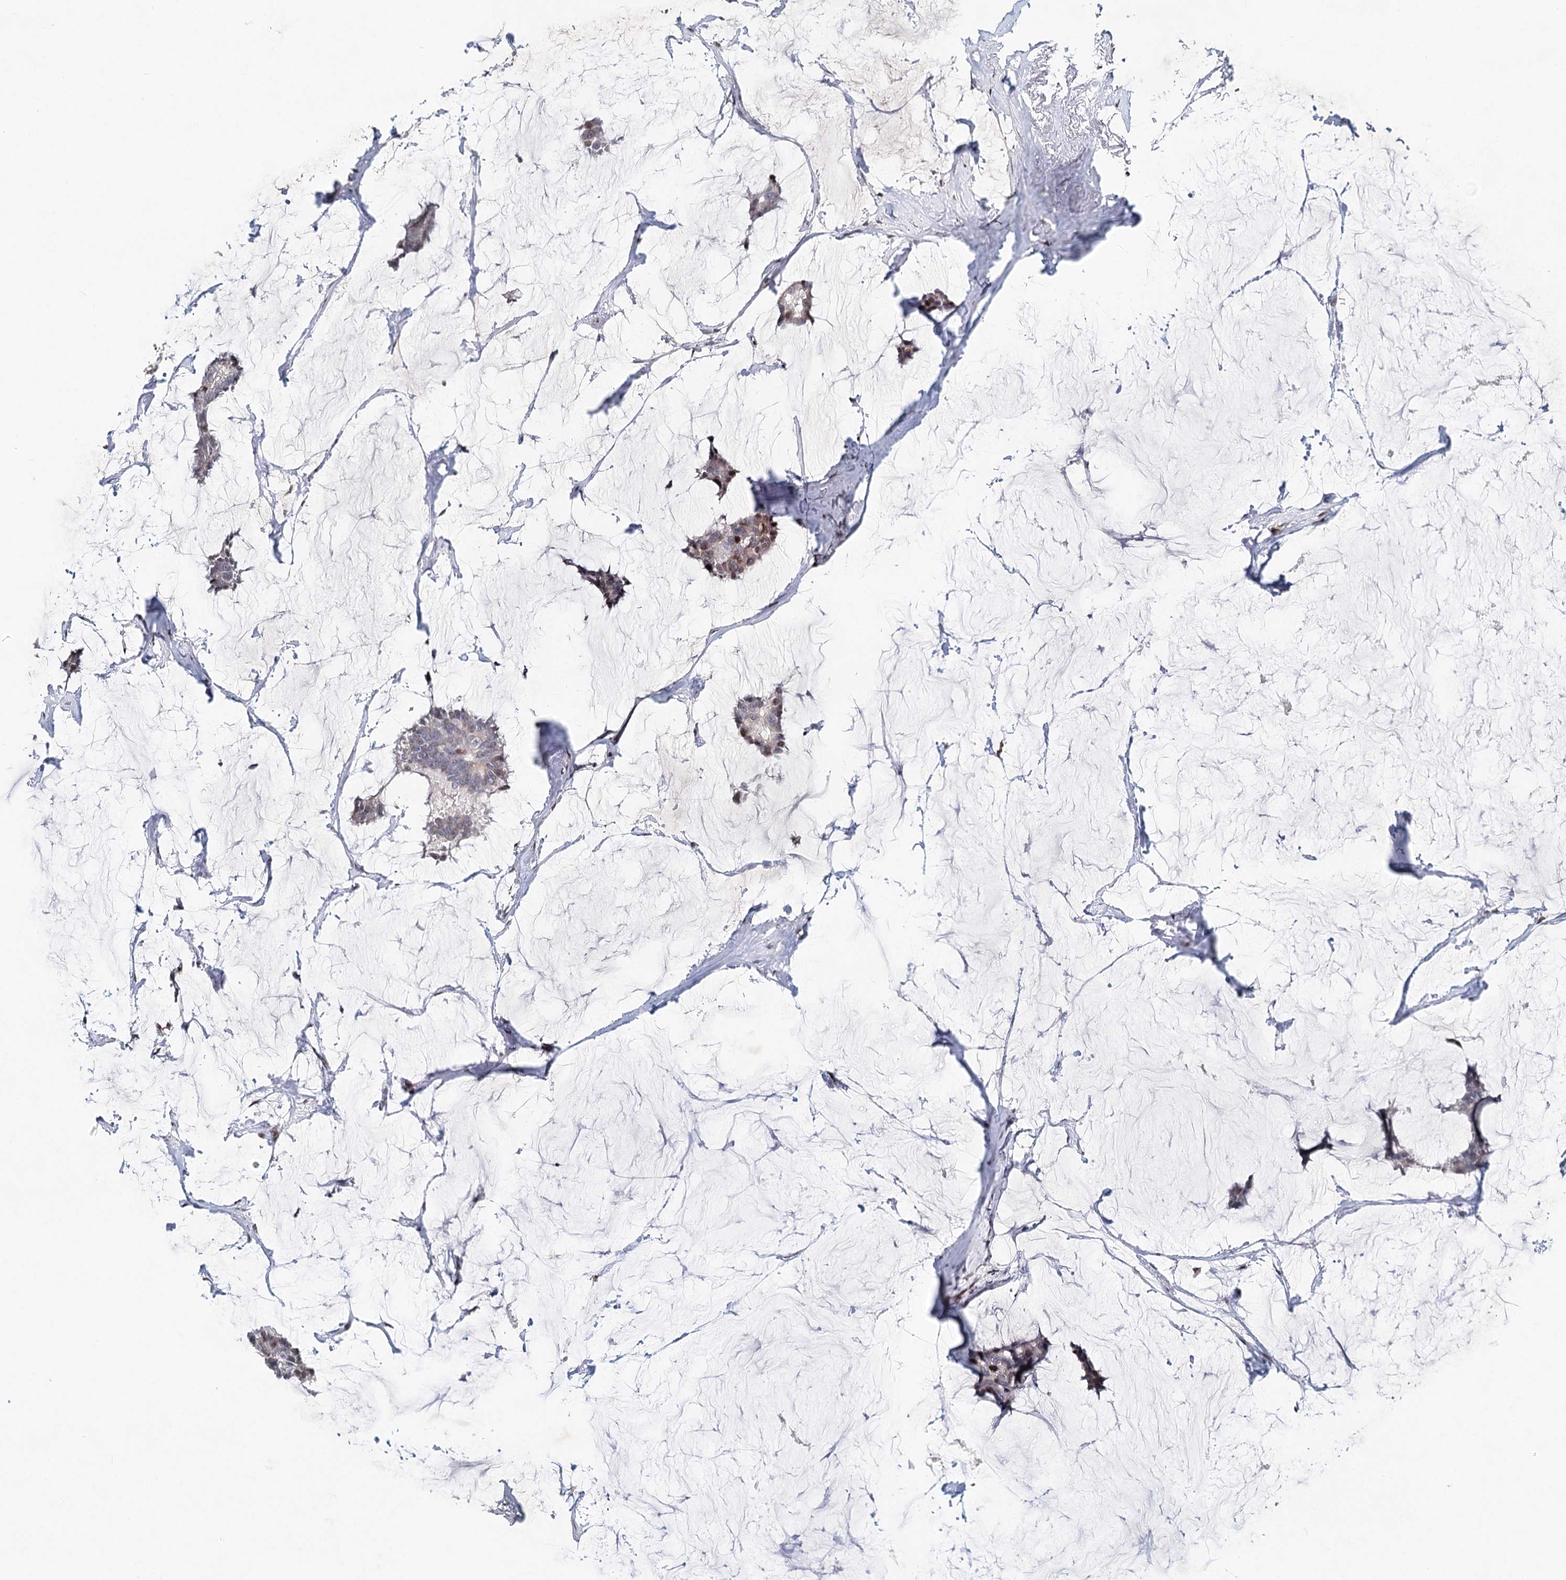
{"staining": {"intensity": "moderate", "quantity": "<25%", "location": "nuclear"}, "tissue": "breast cancer", "cell_type": "Tumor cells", "image_type": "cancer", "snomed": [{"axis": "morphology", "description": "Duct carcinoma"}, {"axis": "topography", "description": "Breast"}], "caption": "DAB (3,3'-diaminobenzidine) immunohistochemical staining of breast cancer (intraductal carcinoma) demonstrates moderate nuclear protein staining in about <25% of tumor cells.", "gene": "FRMD4A", "patient": {"sex": "female", "age": 93}}